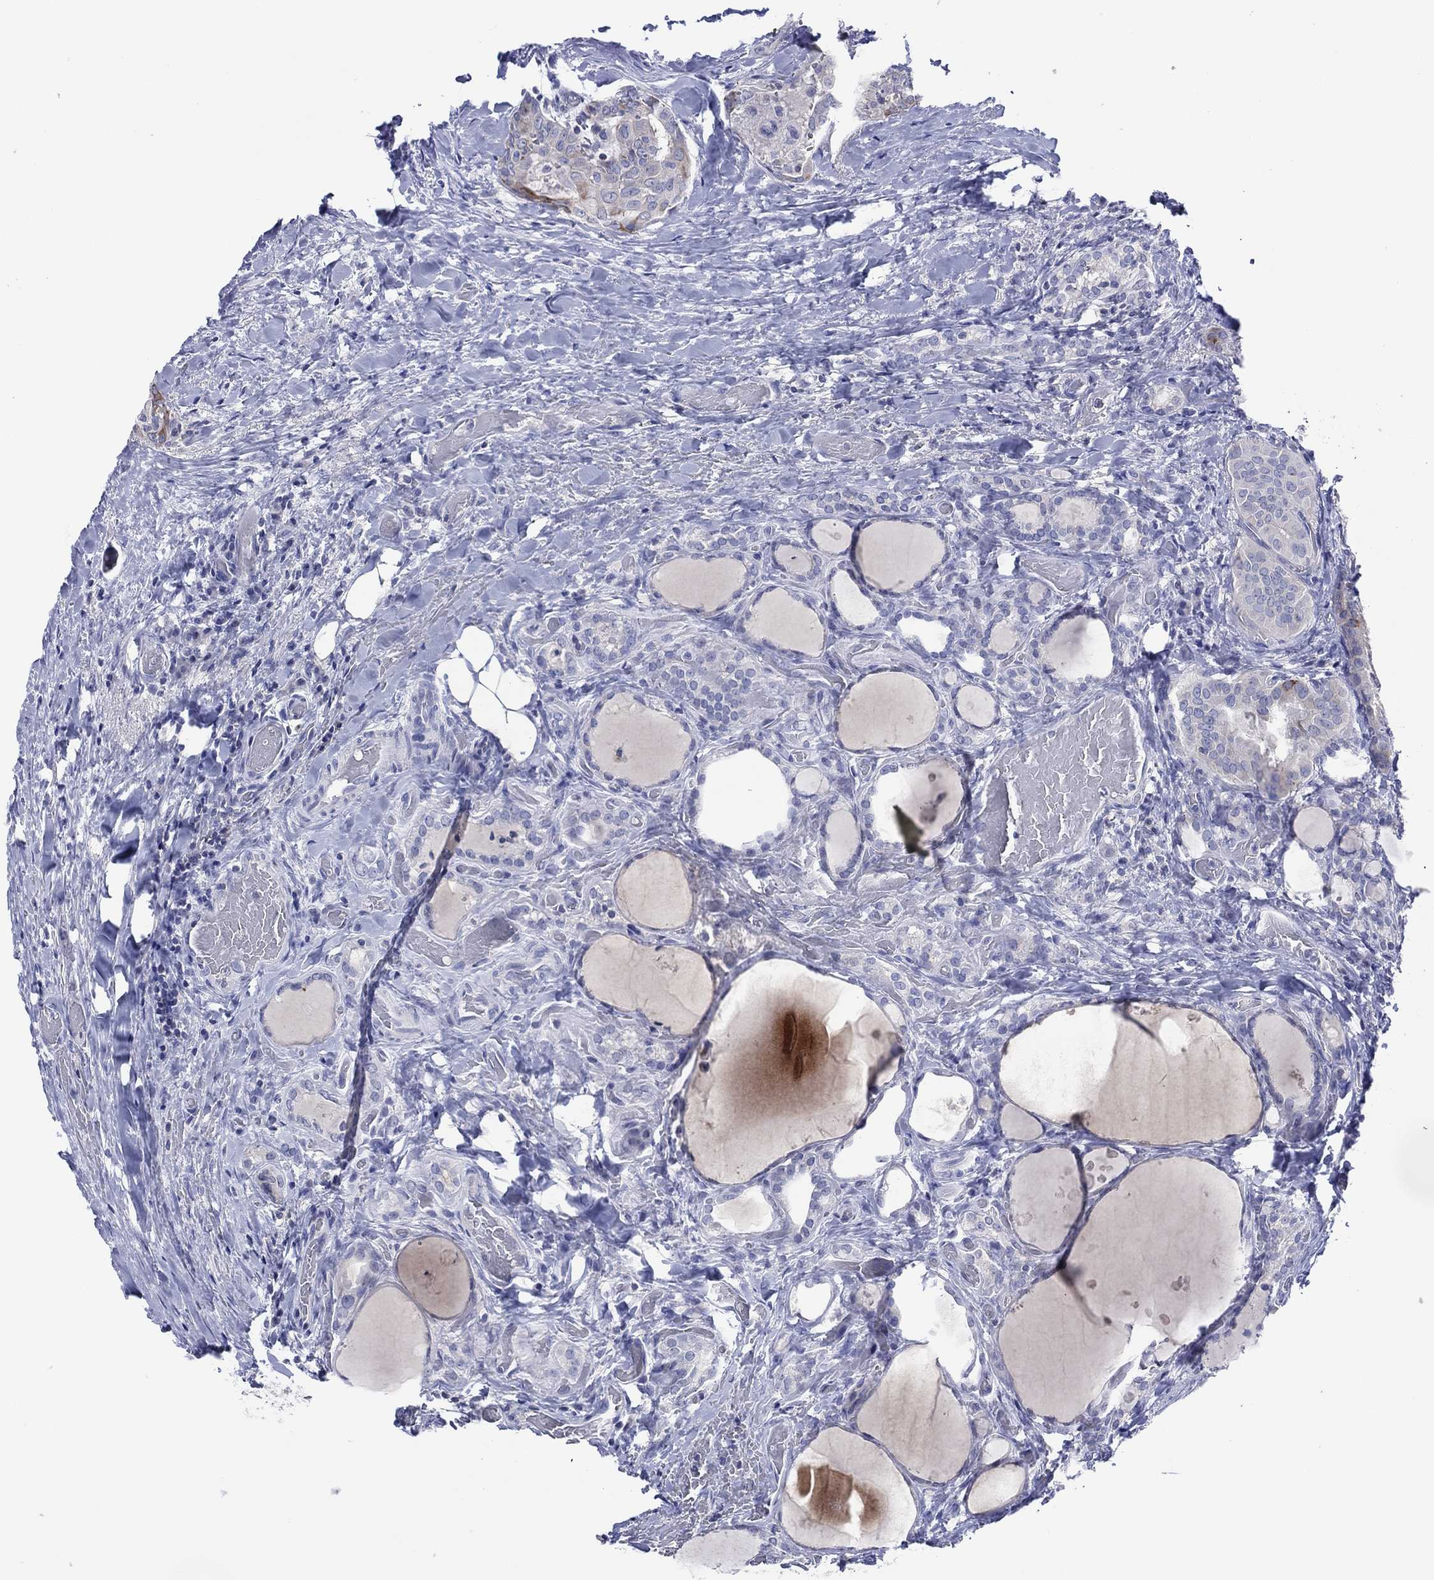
{"staining": {"intensity": "negative", "quantity": "none", "location": "none"}, "tissue": "thyroid cancer", "cell_type": "Tumor cells", "image_type": "cancer", "snomed": [{"axis": "morphology", "description": "Papillary adenocarcinoma, NOS"}, {"axis": "topography", "description": "Thyroid gland"}], "caption": "This is an immunohistochemistry (IHC) histopathology image of thyroid papillary adenocarcinoma. There is no expression in tumor cells.", "gene": "TRIM31", "patient": {"sex": "female", "age": 39}}